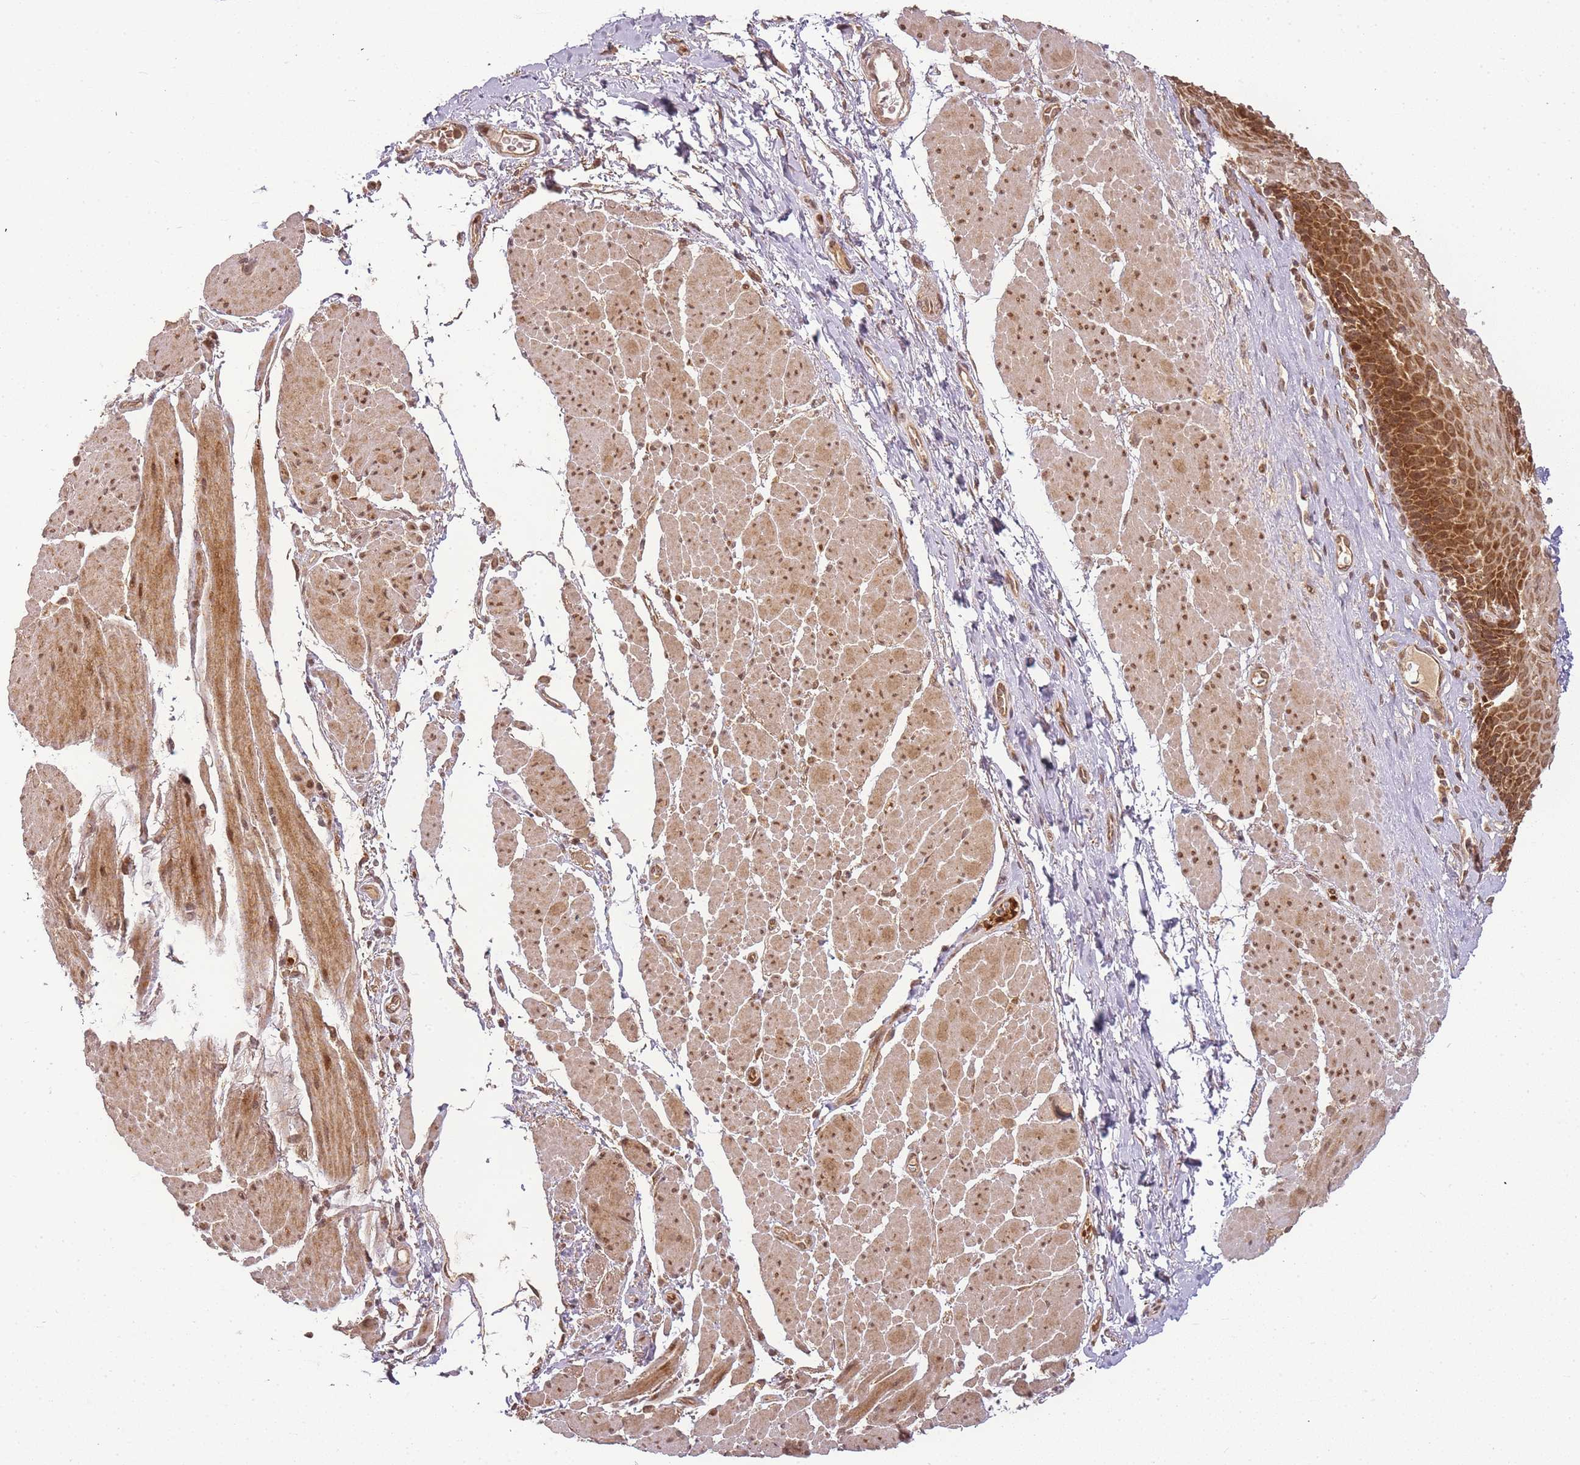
{"staining": {"intensity": "moderate", "quantity": ">75%", "location": "cytoplasmic/membranous,nuclear"}, "tissue": "esophagus", "cell_type": "Squamous epithelial cells", "image_type": "normal", "snomed": [{"axis": "morphology", "description": "Normal tissue, NOS"}, {"axis": "topography", "description": "Esophagus"}], "caption": "Immunohistochemistry (IHC) (DAB (3,3'-diaminobenzidine)) staining of benign human esophagus demonstrates moderate cytoplasmic/membranous,nuclear protein expression in about >75% of squamous epithelial cells. The staining was performed using DAB (3,3'-diaminobenzidine), with brown indicating positive protein expression. Nuclei are stained blue with hematoxylin.", "gene": "ZNF497", "patient": {"sex": "female", "age": 66}}